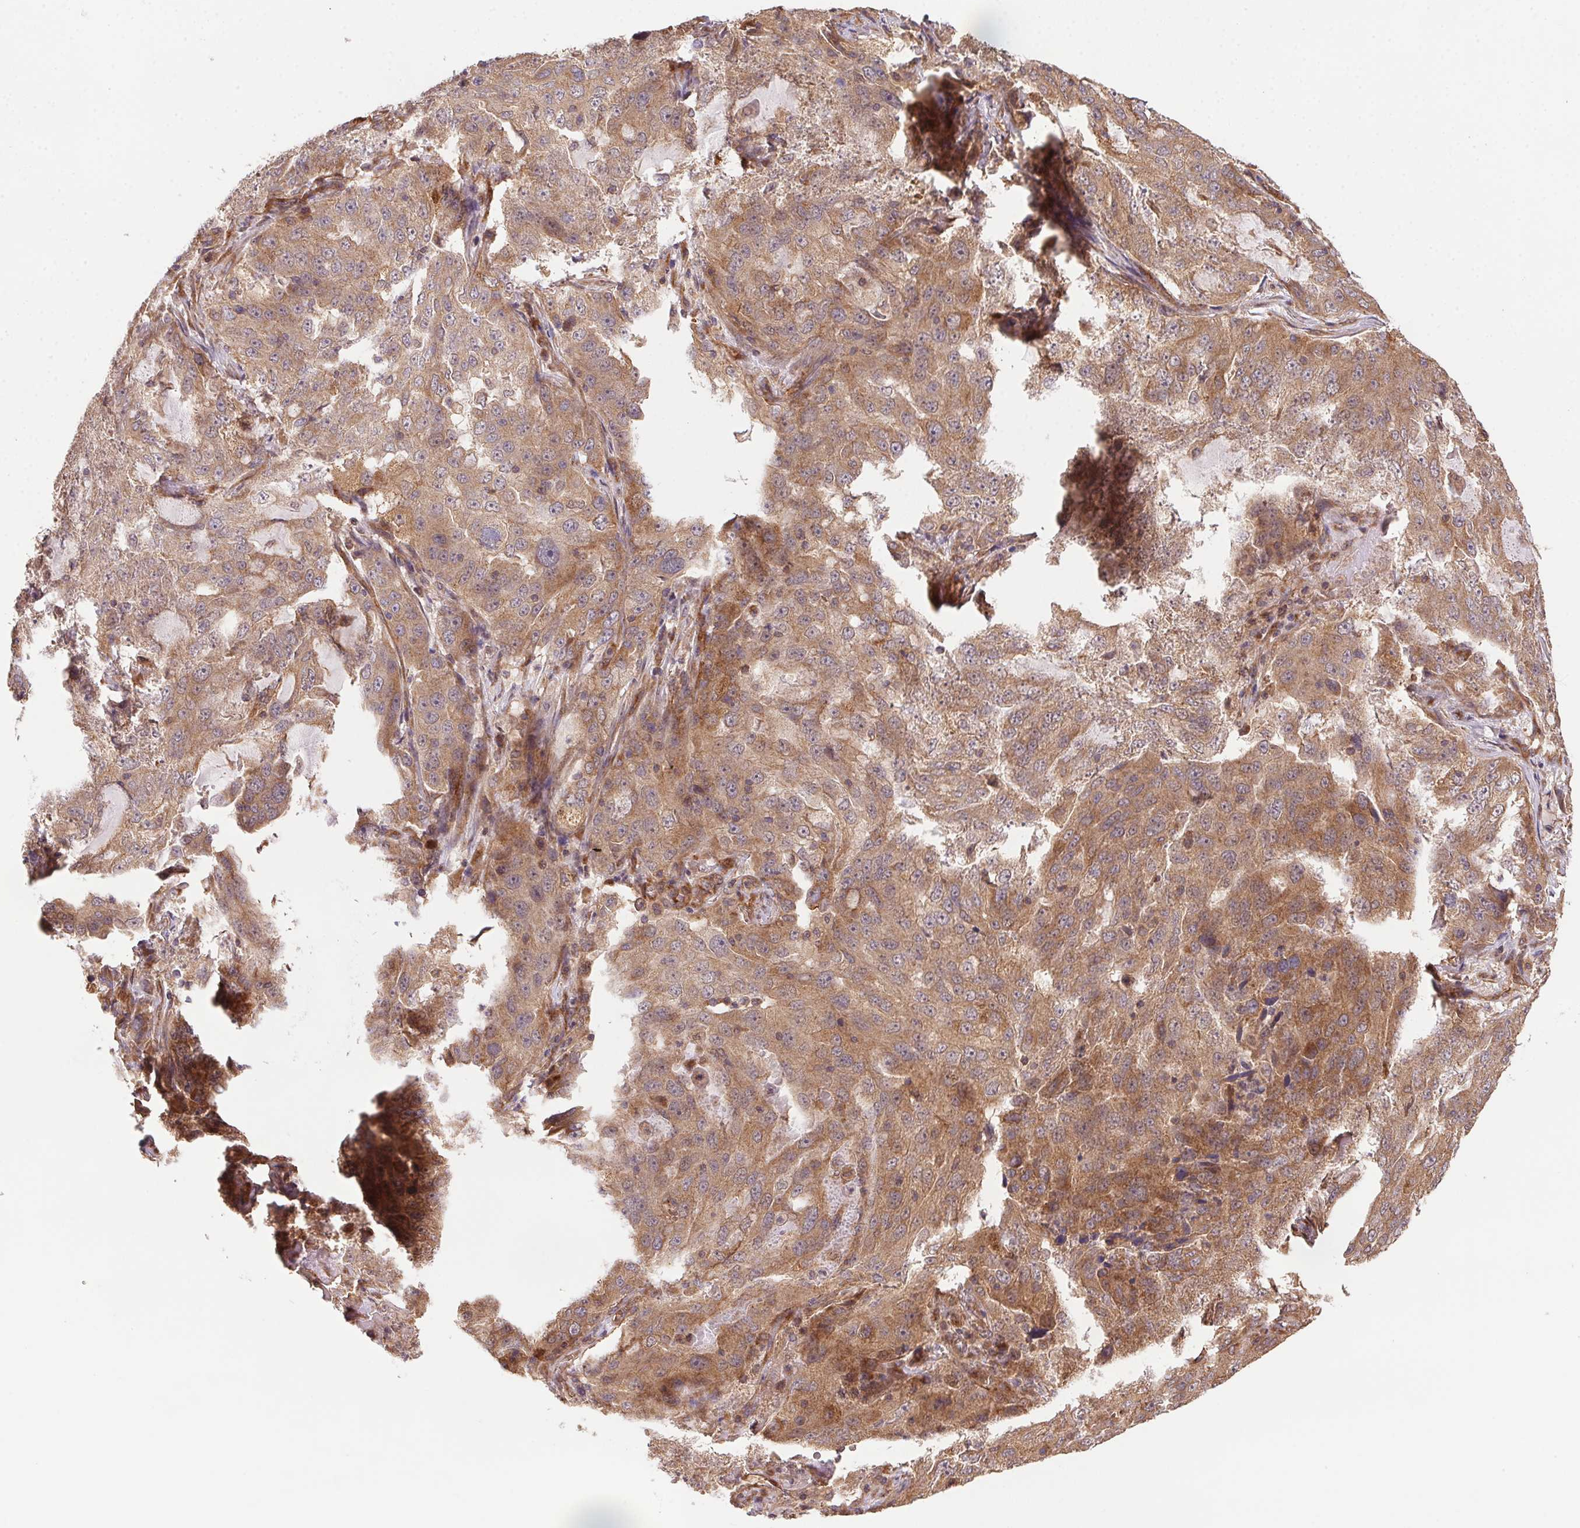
{"staining": {"intensity": "moderate", "quantity": ">75%", "location": "cytoplasmic/membranous"}, "tissue": "lung cancer", "cell_type": "Tumor cells", "image_type": "cancer", "snomed": [{"axis": "morphology", "description": "Adenocarcinoma, NOS"}, {"axis": "topography", "description": "Lung"}], "caption": "A high-resolution photomicrograph shows immunohistochemistry staining of adenocarcinoma (lung), which shows moderate cytoplasmic/membranous staining in about >75% of tumor cells.", "gene": "USE1", "patient": {"sex": "female", "age": 61}}